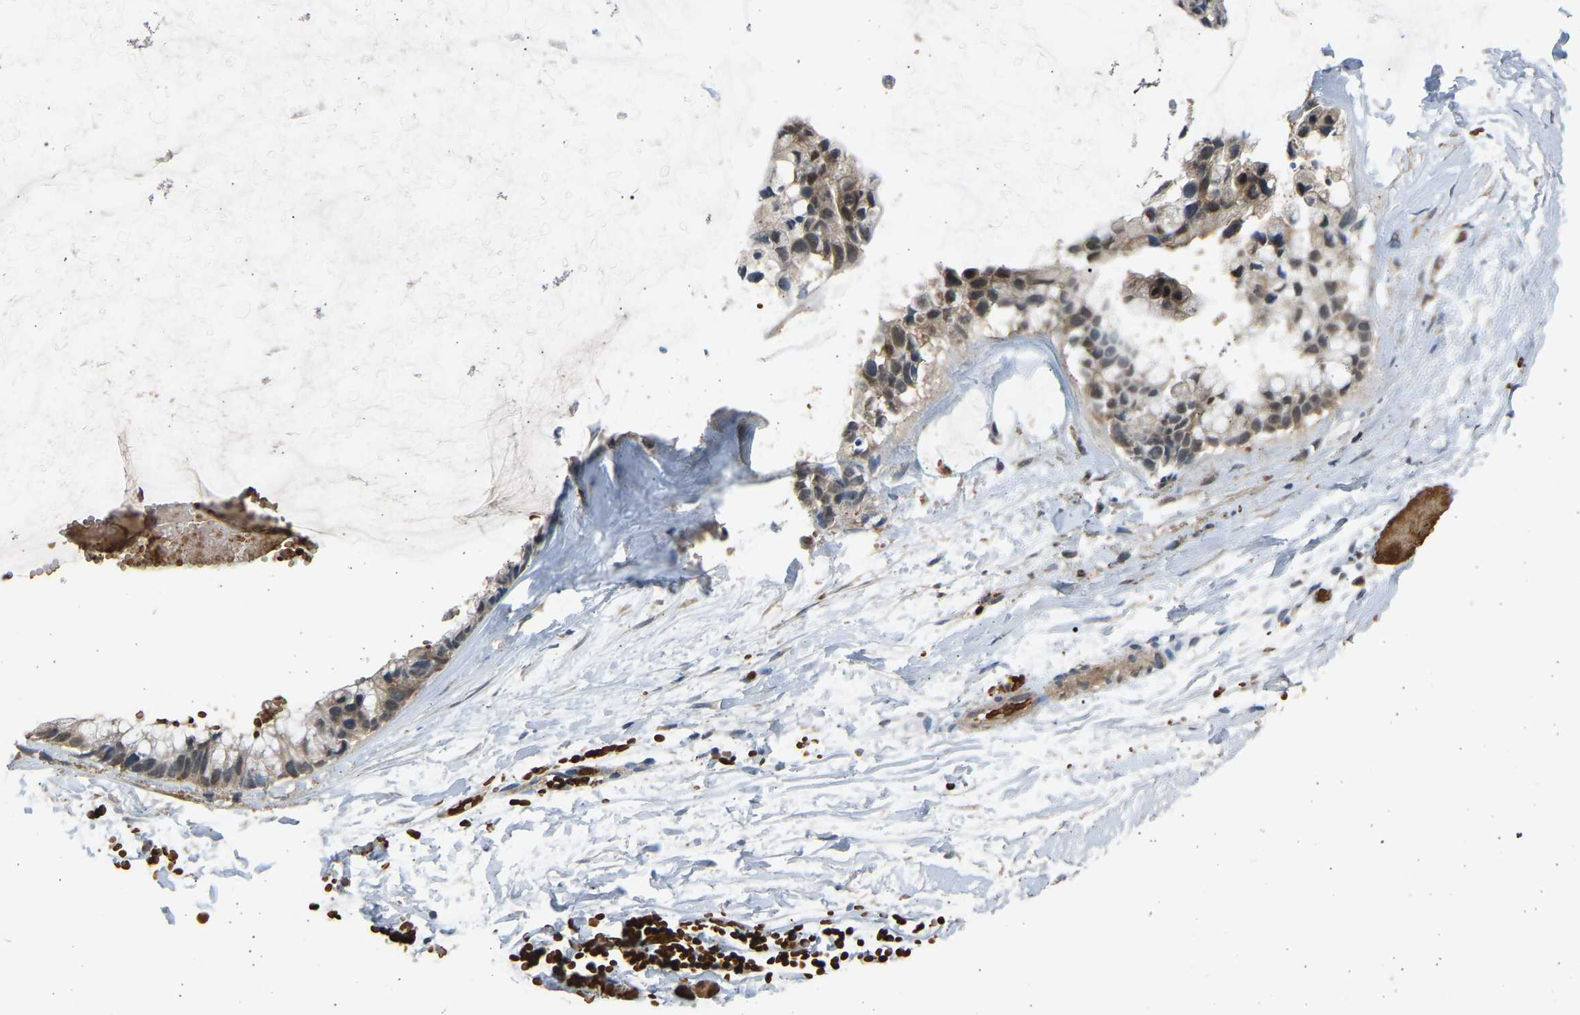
{"staining": {"intensity": "weak", "quantity": "25%-75%", "location": "cytoplasmic/membranous,nuclear"}, "tissue": "ovarian cancer", "cell_type": "Tumor cells", "image_type": "cancer", "snomed": [{"axis": "morphology", "description": "Cystadenocarcinoma, mucinous, NOS"}, {"axis": "topography", "description": "Ovary"}], "caption": "Ovarian cancer stained with DAB IHC exhibits low levels of weak cytoplasmic/membranous and nuclear expression in about 25%-75% of tumor cells.", "gene": "BIRC2", "patient": {"sex": "female", "age": 39}}